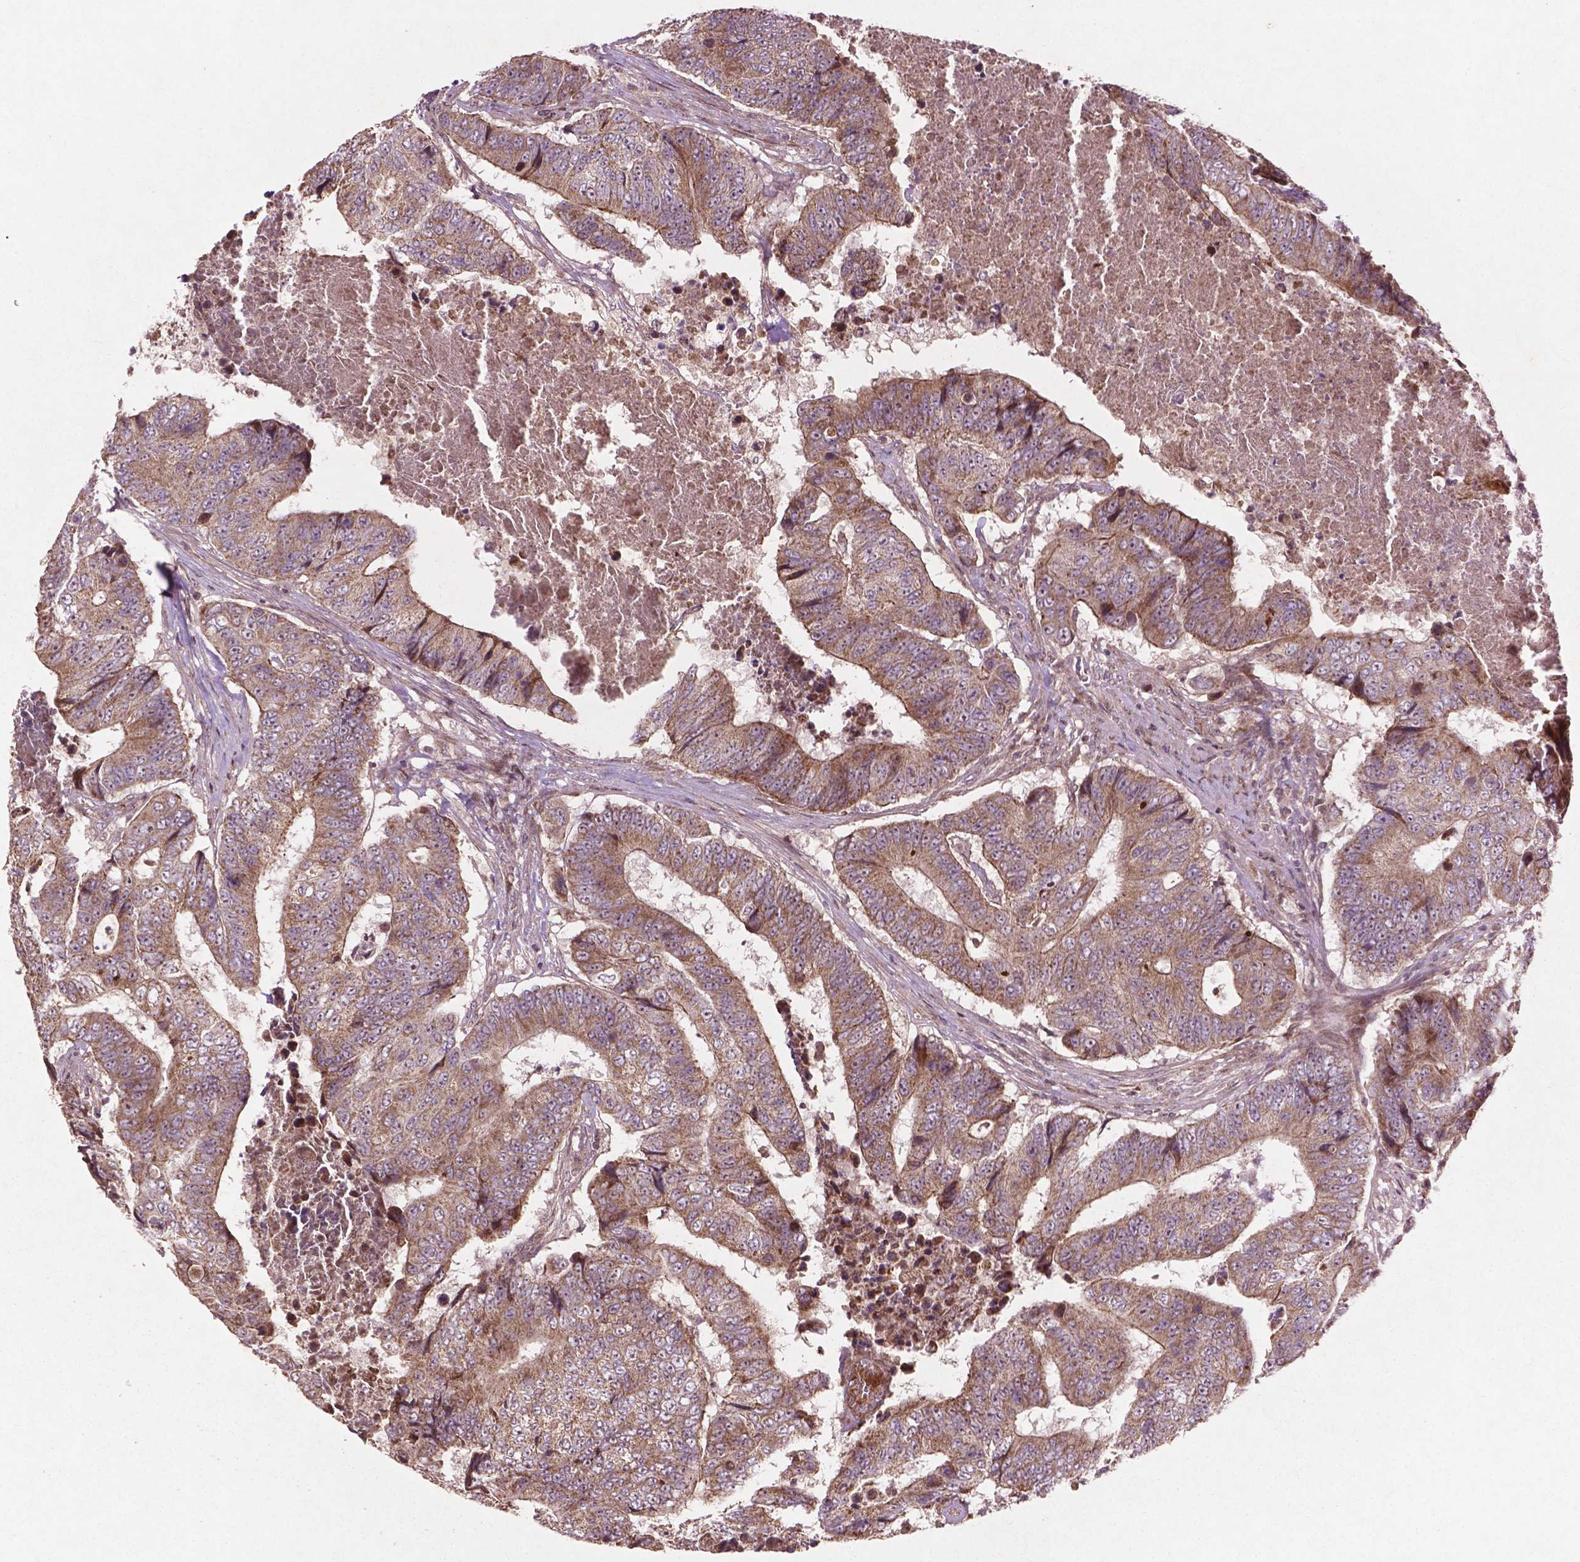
{"staining": {"intensity": "moderate", "quantity": ">75%", "location": "cytoplasmic/membranous"}, "tissue": "colorectal cancer", "cell_type": "Tumor cells", "image_type": "cancer", "snomed": [{"axis": "morphology", "description": "Adenocarcinoma, NOS"}, {"axis": "topography", "description": "Colon"}], "caption": "Immunohistochemistry (IHC) of colorectal adenocarcinoma displays medium levels of moderate cytoplasmic/membranous positivity in approximately >75% of tumor cells.", "gene": "B3GALNT2", "patient": {"sex": "female", "age": 48}}